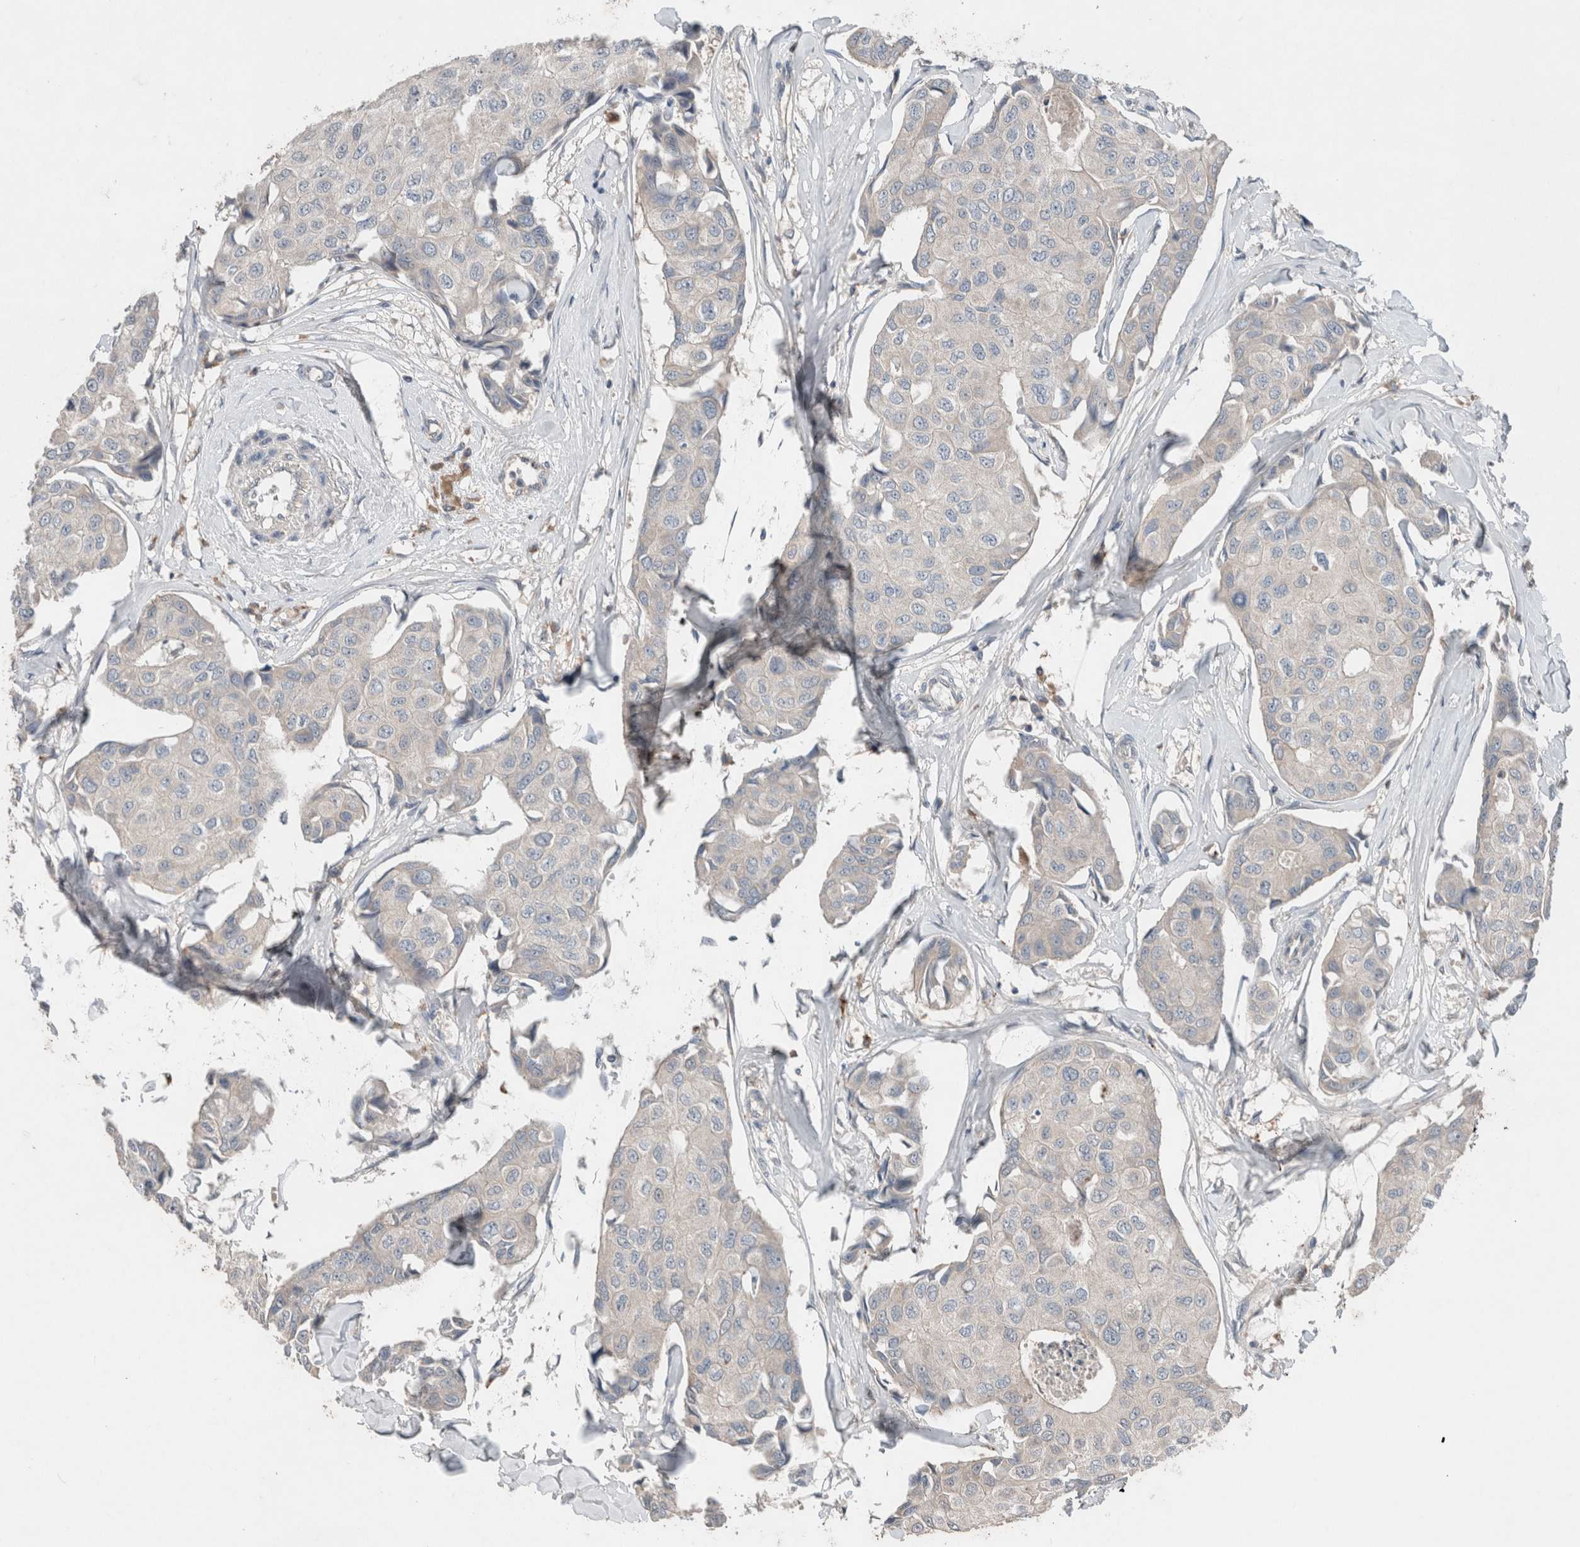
{"staining": {"intensity": "negative", "quantity": "none", "location": "none"}, "tissue": "breast cancer", "cell_type": "Tumor cells", "image_type": "cancer", "snomed": [{"axis": "morphology", "description": "Duct carcinoma"}, {"axis": "topography", "description": "Breast"}], "caption": "There is no significant expression in tumor cells of breast cancer (intraductal carcinoma).", "gene": "UGCG", "patient": {"sex": "female", "age": 80}}